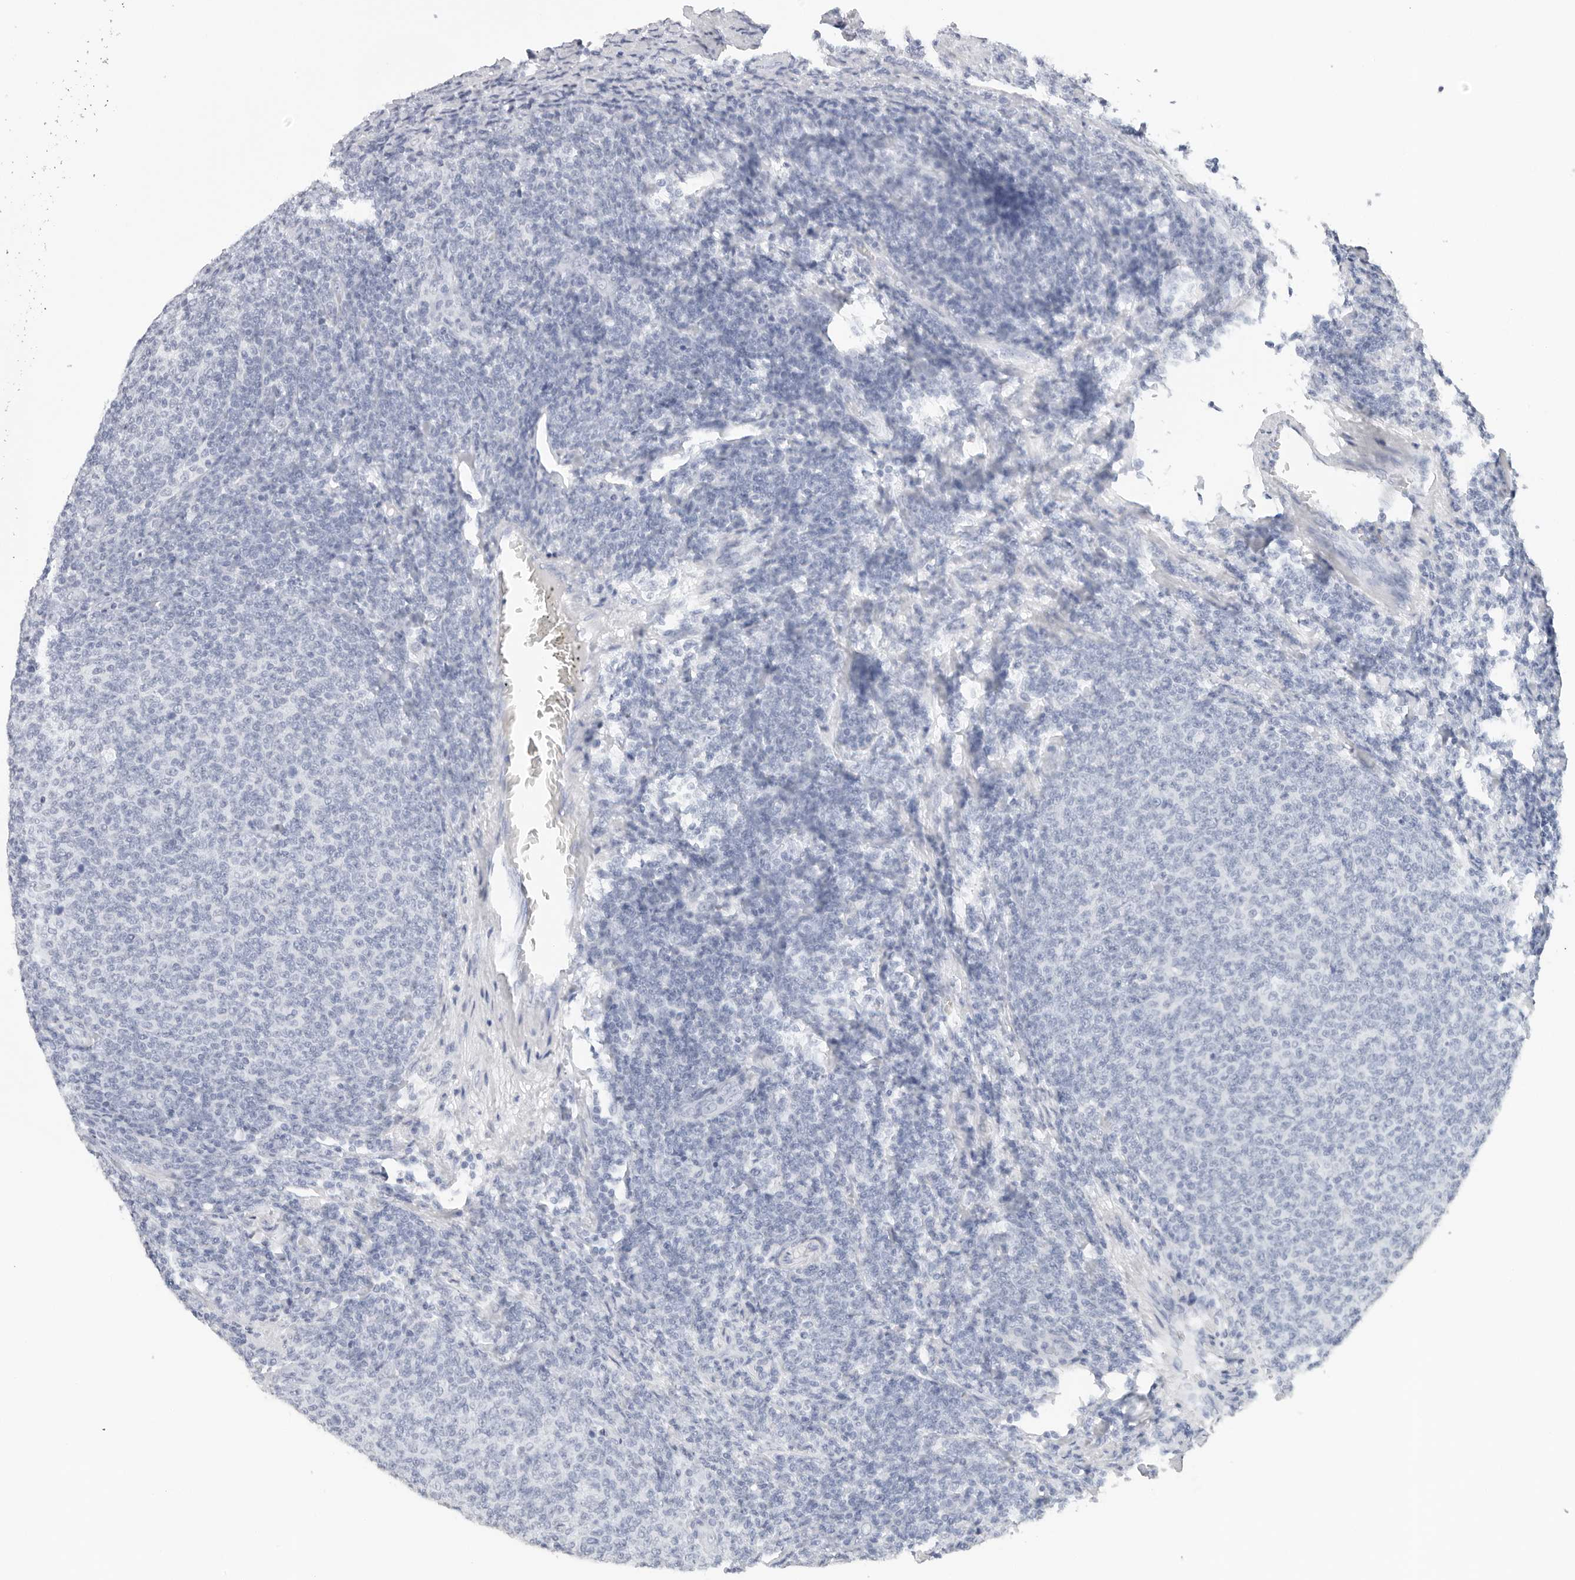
{"staining": {"intensity": "negative", "quantity": "none", "location": "none"}, "tissue": "lymphoma", "cell_type": "Tumor cells", "image_type": "cancer", "snomed": [{"axis": "morphology", "description": "Malignant lymphoma, non-Hodgkin's type, Low grade"}, {"axis": "topography", "description": "Lymph node"}], "caption": "Tumor cells are negative for brown protein staining in low-grade malignant lymphoma, non-Hodgkin's type.", "gene": "AGMAT", "patient": {"sex": "male", "age": 66}}